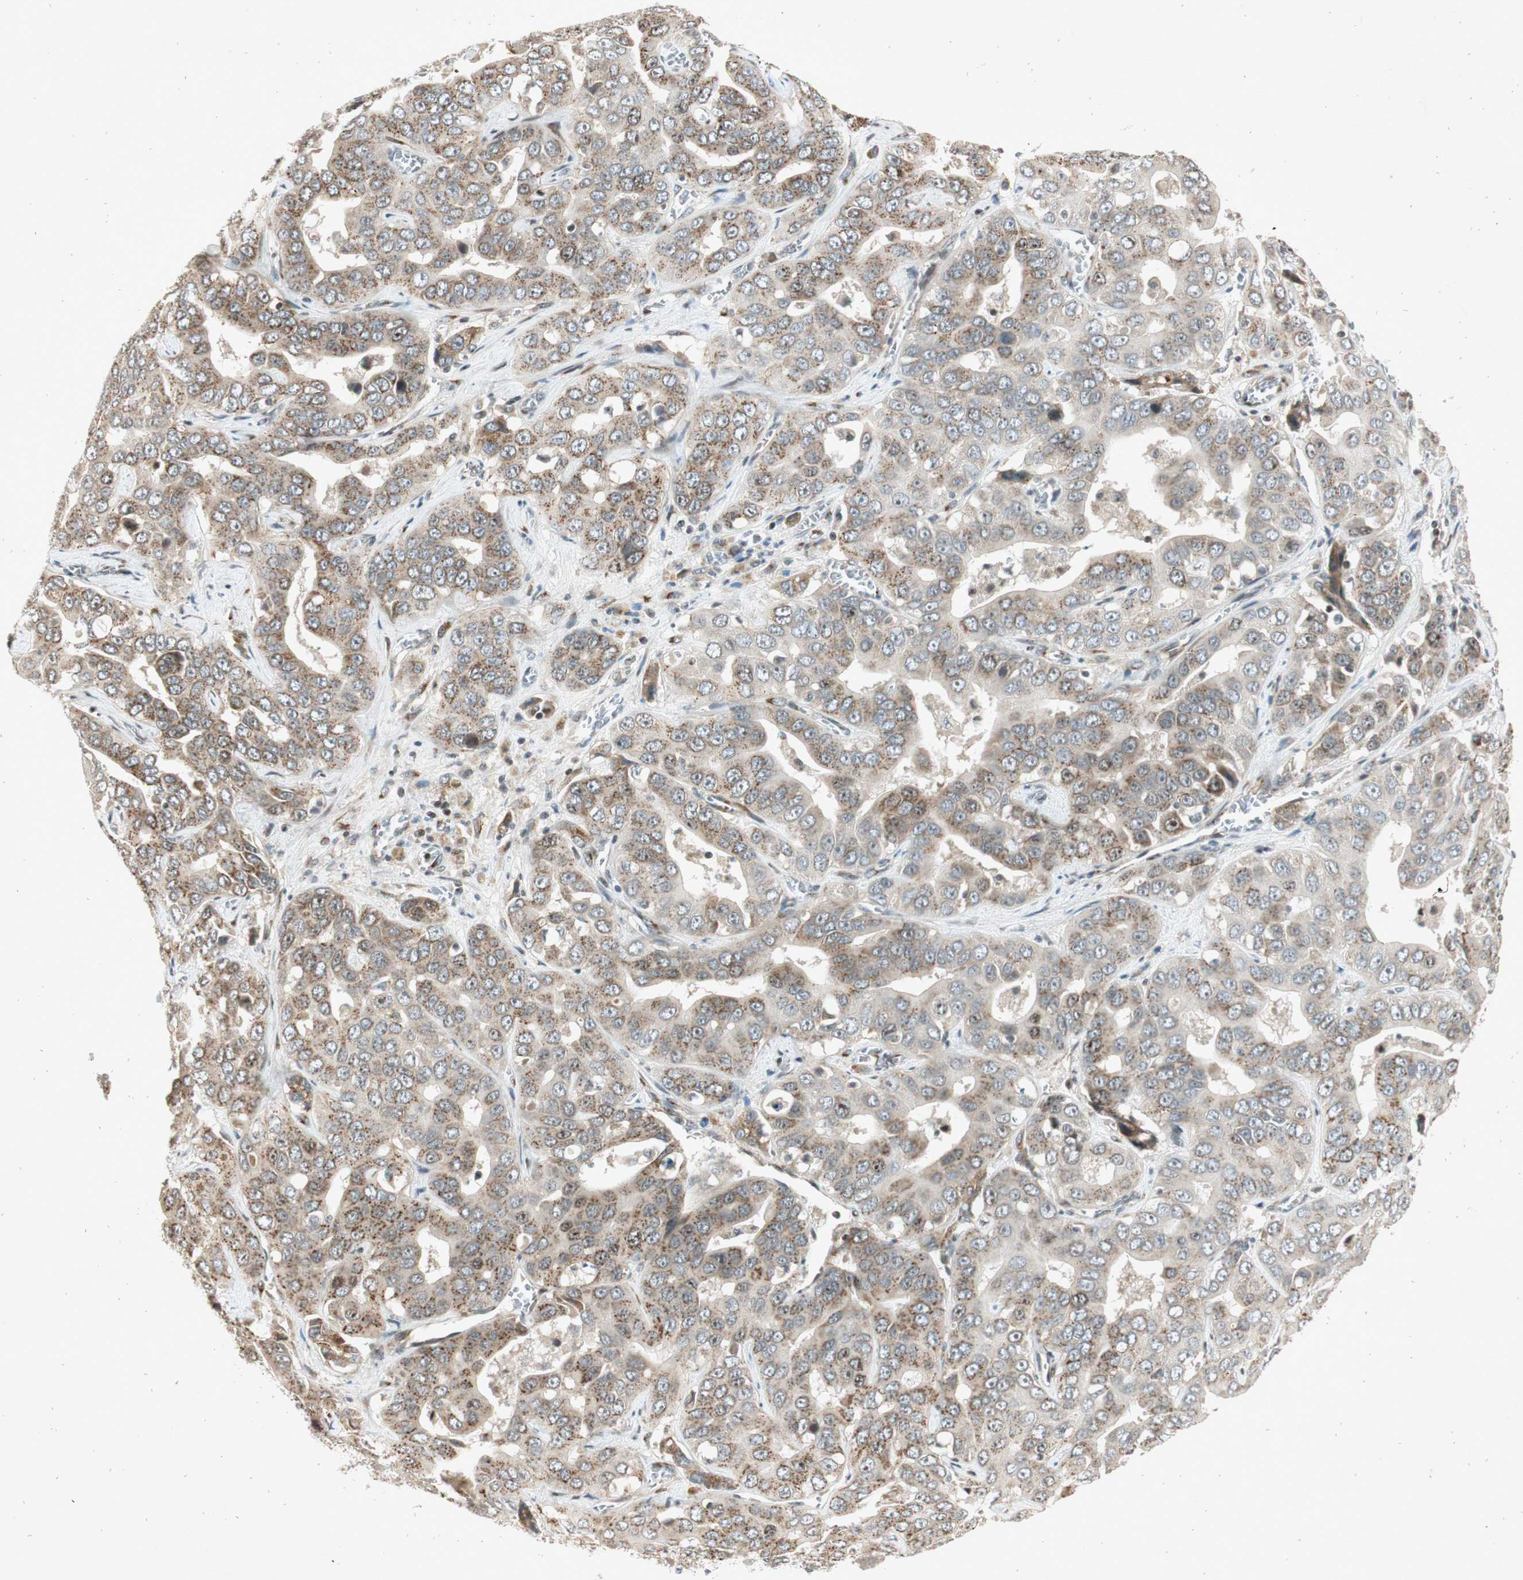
{"staining": {"intensity": "weak", "quantity": "25%-75%", "location": "cytoplasmic/membranous"}, "tissue": "liver cancer", "cell_type": "Tumor cells", "image_type": "cancer", "snomed": [{"axis": "morphology", "description": "Cholangiocarcinoma"}, {"axis": "topography", "description": "Liver"}], "caption": "Protein staining of liver cancer tissue exhibits weak cytoplasmic/membranous positivity in approximately 25%-75% of tumor cells.", "gene": "NEO1", "patient": {"sex": "female", "age": 52}}